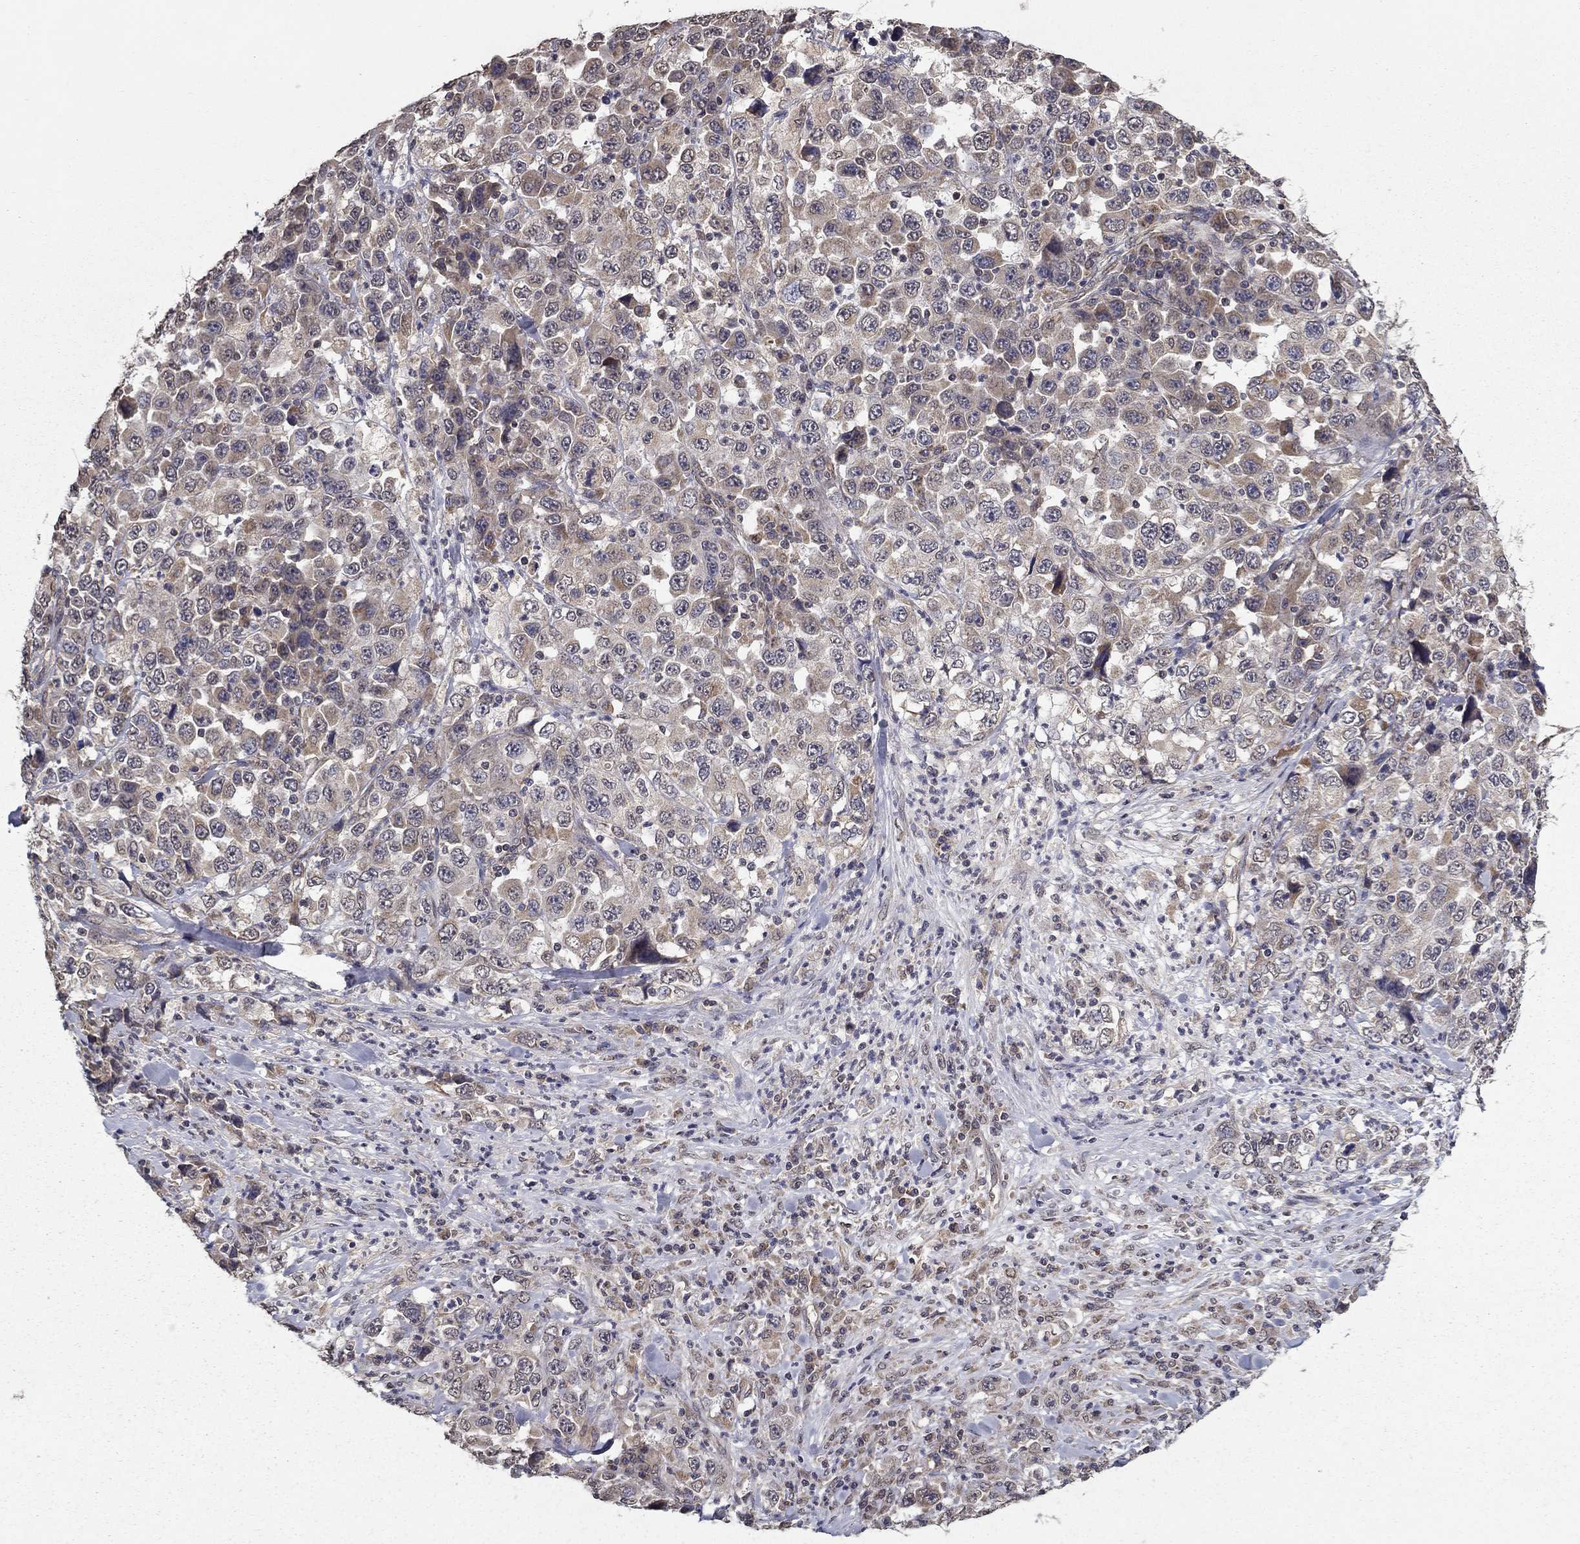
{"staining": {"intensity": "moderate", "quantity": "<25%", "location": "cytoplasmic/membranous"}, "tissue": "stomach cancer", "cell_type": "Tumor cells", "image_type": "cancer", "snomed": [{"axis": "morphology", "description": "Normal tissue, NOS"}, {"axis": "morphology", "description": "Adenocarcinoma, NOS"}, {"axis": "topography", "description": "Stomach, upper"}, {"axis": "topography", "description": "Stomach"}], "caption": "A low amount of moderate cytoplasmic/membranous expression is identified in approximately <25% of tumor cells in stomach cancer tissue.", "gene": "SLC2A13", "patient": {"sex": "male", "age": 59}}